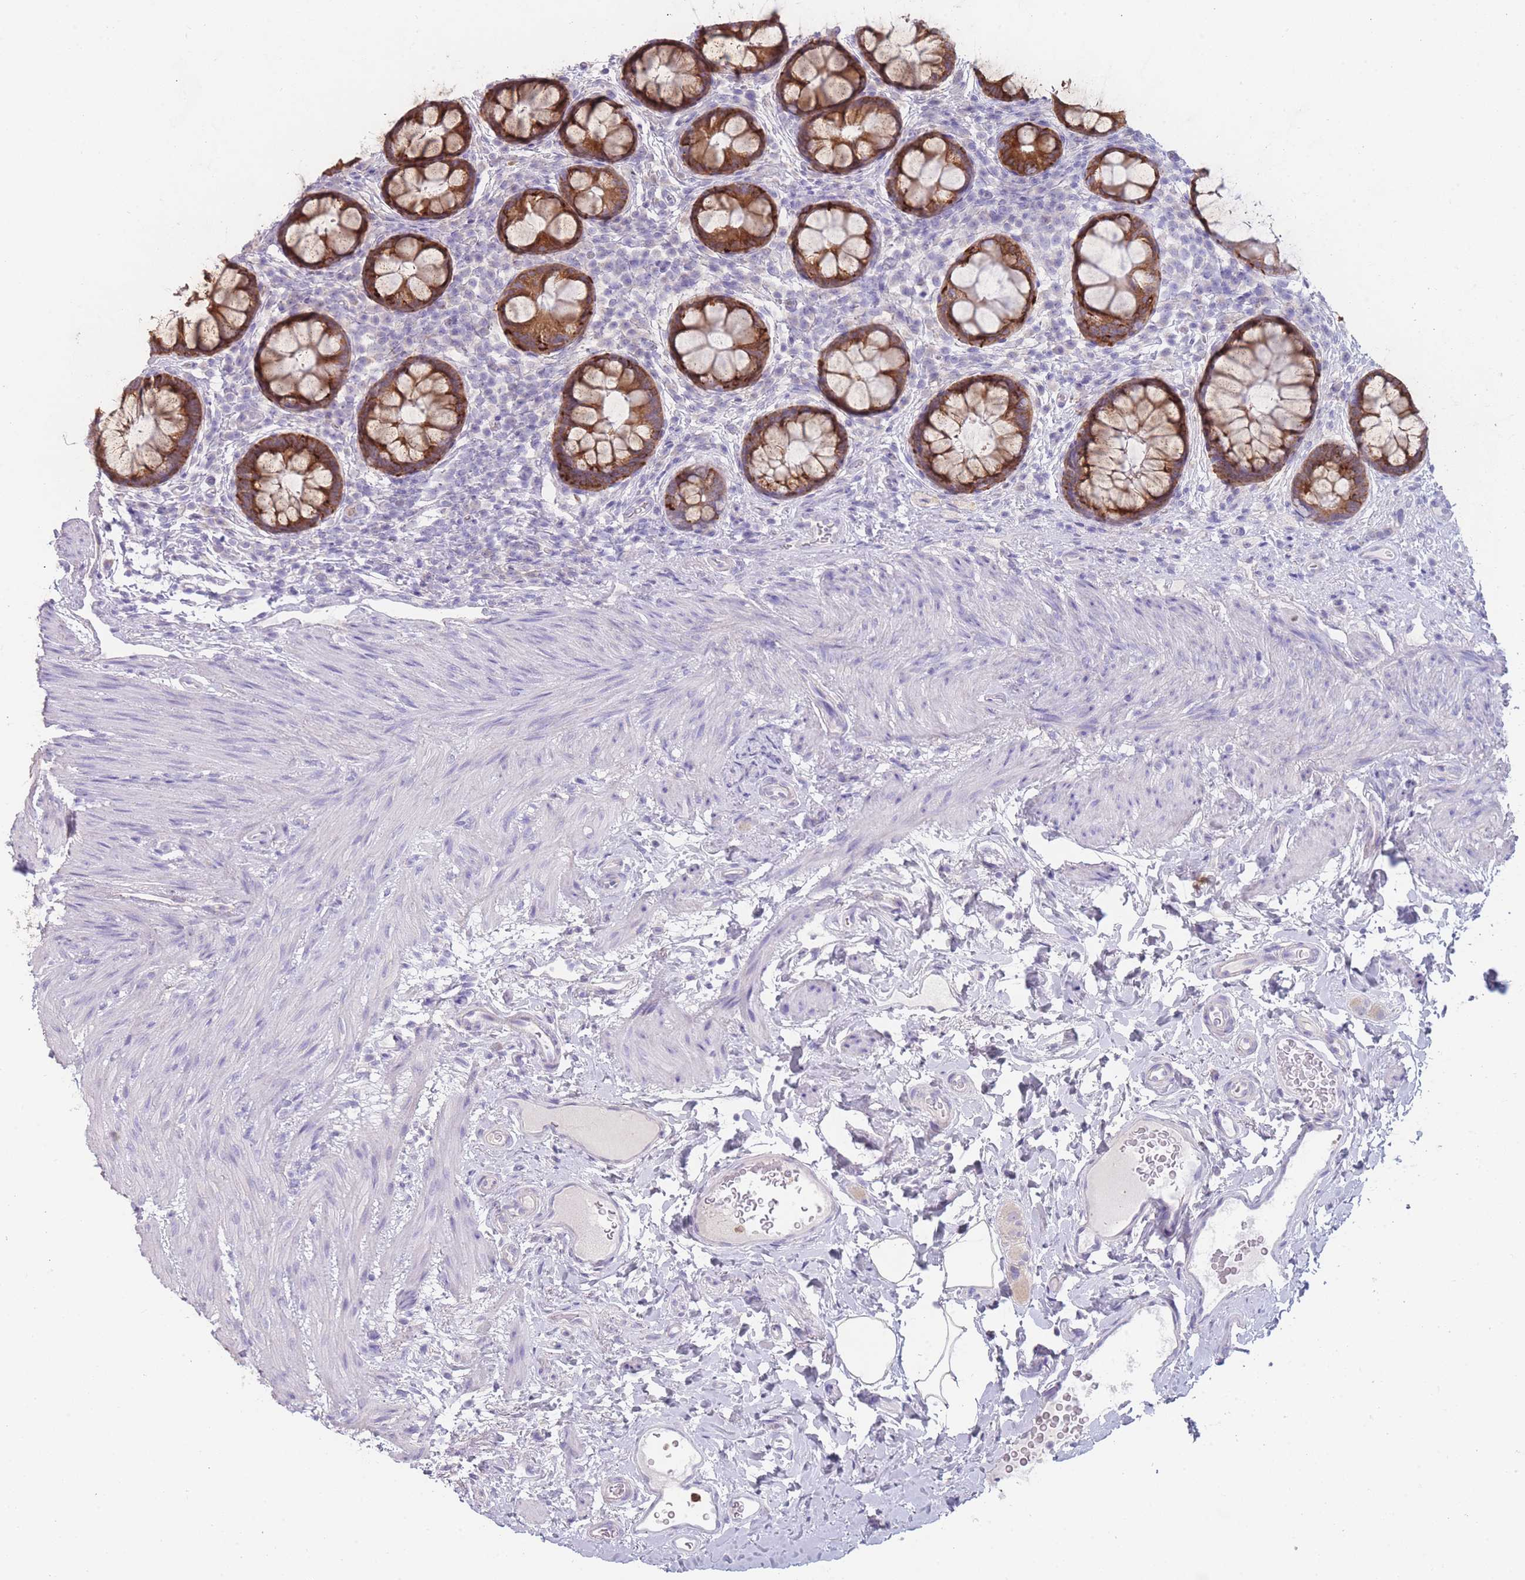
{"staining": {"intensity": "strong", "quantity": ">75%", "location": "cytoplasmic/membranous"}, "tissue": "rectum", "cell_type": "Glandular cells", "image_type": "normal", "snomed": [{"axis": "morphology", "description": "Normal tissue, NOS"}, {"axis": "topography", "description": "Rectum"}, {"axis": "topography", "description": "Peripheral nerve tissue"}], "caption": "Immunohistochemical staining of unremarkable rectum displays >75% levels of strong cytoplasmic/membranous protein staining in approximately >75% of glandular cells.", "gene": "ZNF627", "patient": {"sex": "female", "age": 69}}